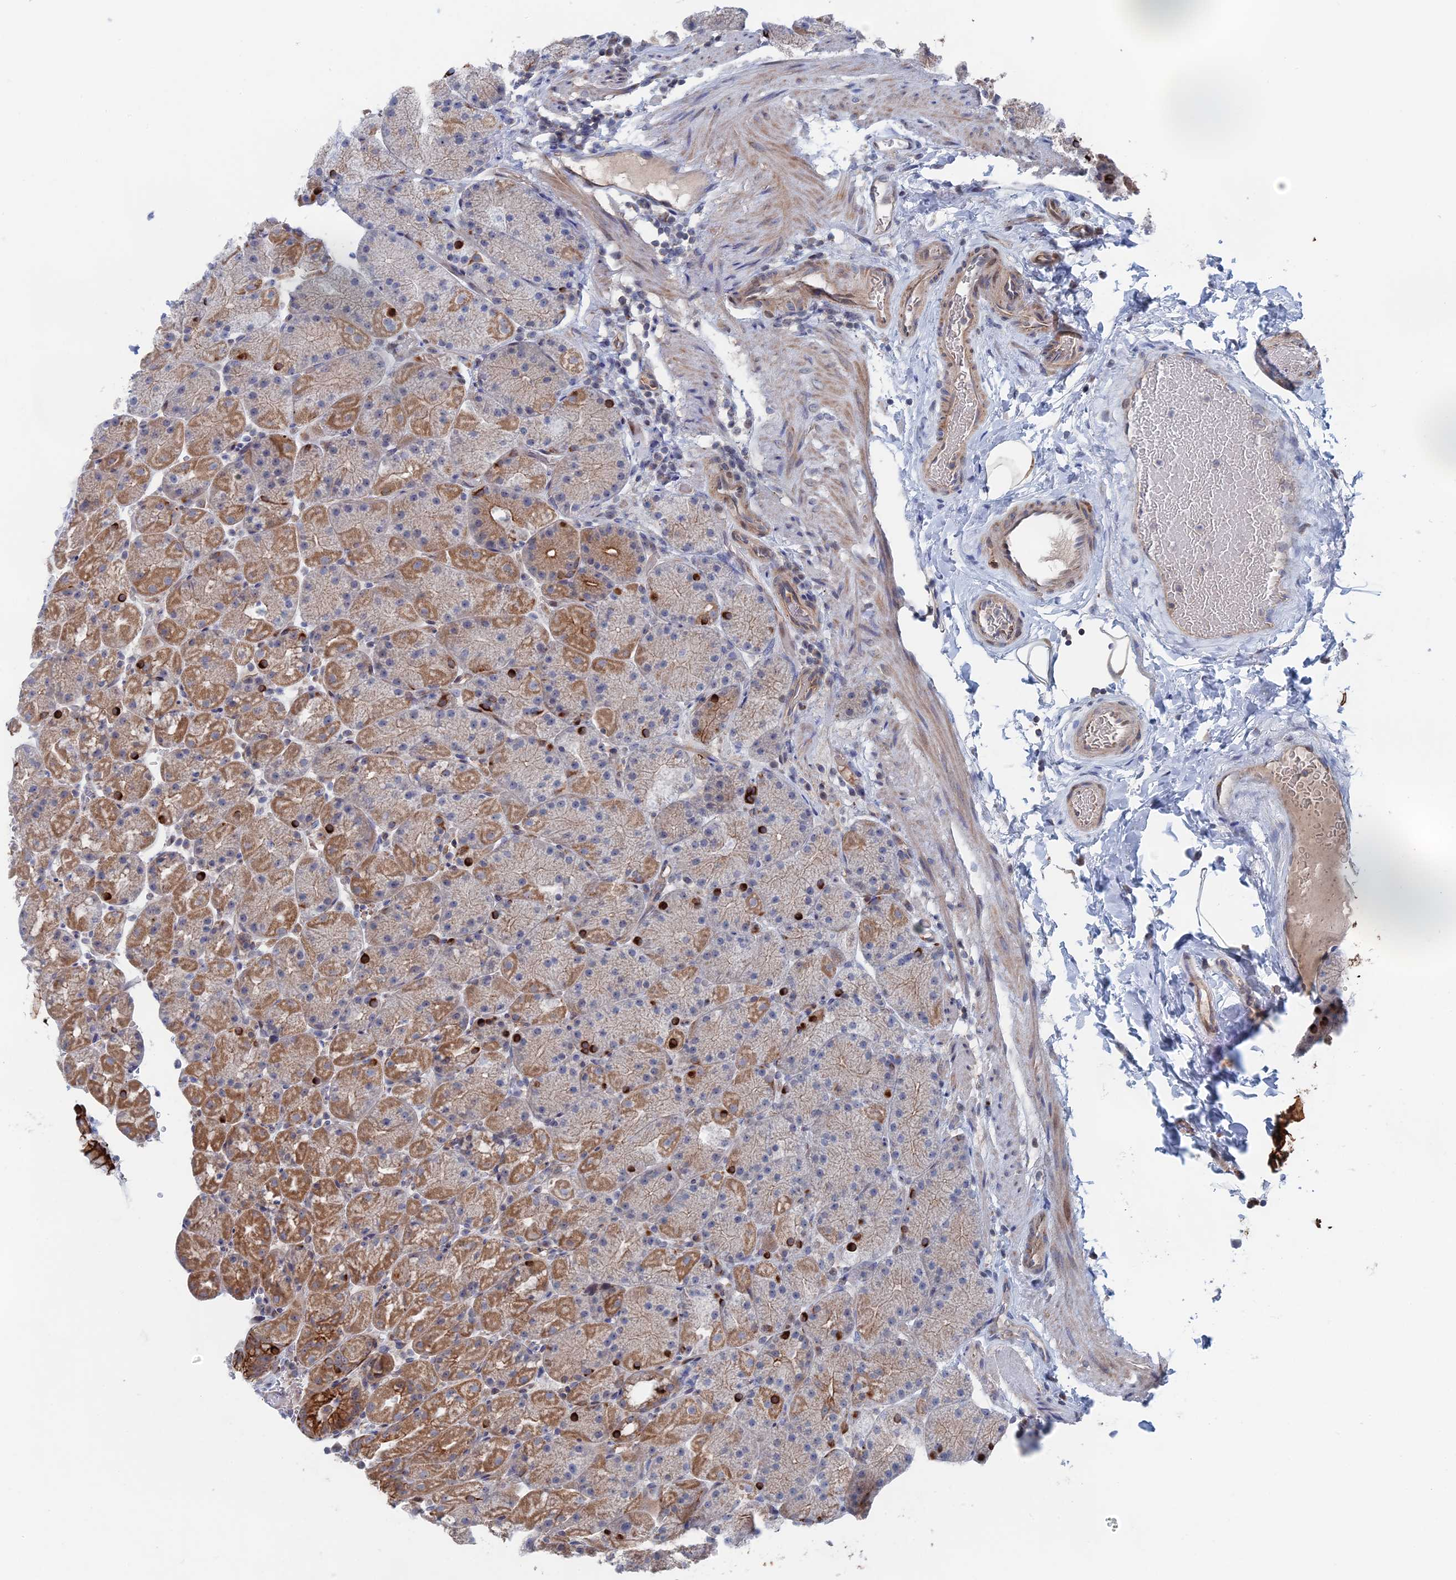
{"staining": {"intensity": "strong", "quantity": "25%-75%", "location": "cytoplasmic/membranous"}, "tissue": "stomach", "cell_type": "Glandular cells", "image_type": "normal", "snomed": [{"axis": "morphology", "description": "Normal tissue, NOS"}, {"axis": "topography", "description": "Stomach, upper"}, {"axis": "topography", "description": "Stomach, lower"}], "caption": "Immunohistochemistry (IHC) of benign human stomach exhibits high levels of strong cytoplasmic/membranous staining in about 25%-75% of glandular cells. The staining was performed using DAB (3,3'-diaminobenzidine) to visualize the protein expression in brown, while the nuclei were stained in blue with hematoxylin (Magnification: 20x).", "gene": "IL7", "patient": {"sex": "male", "age": 67}}